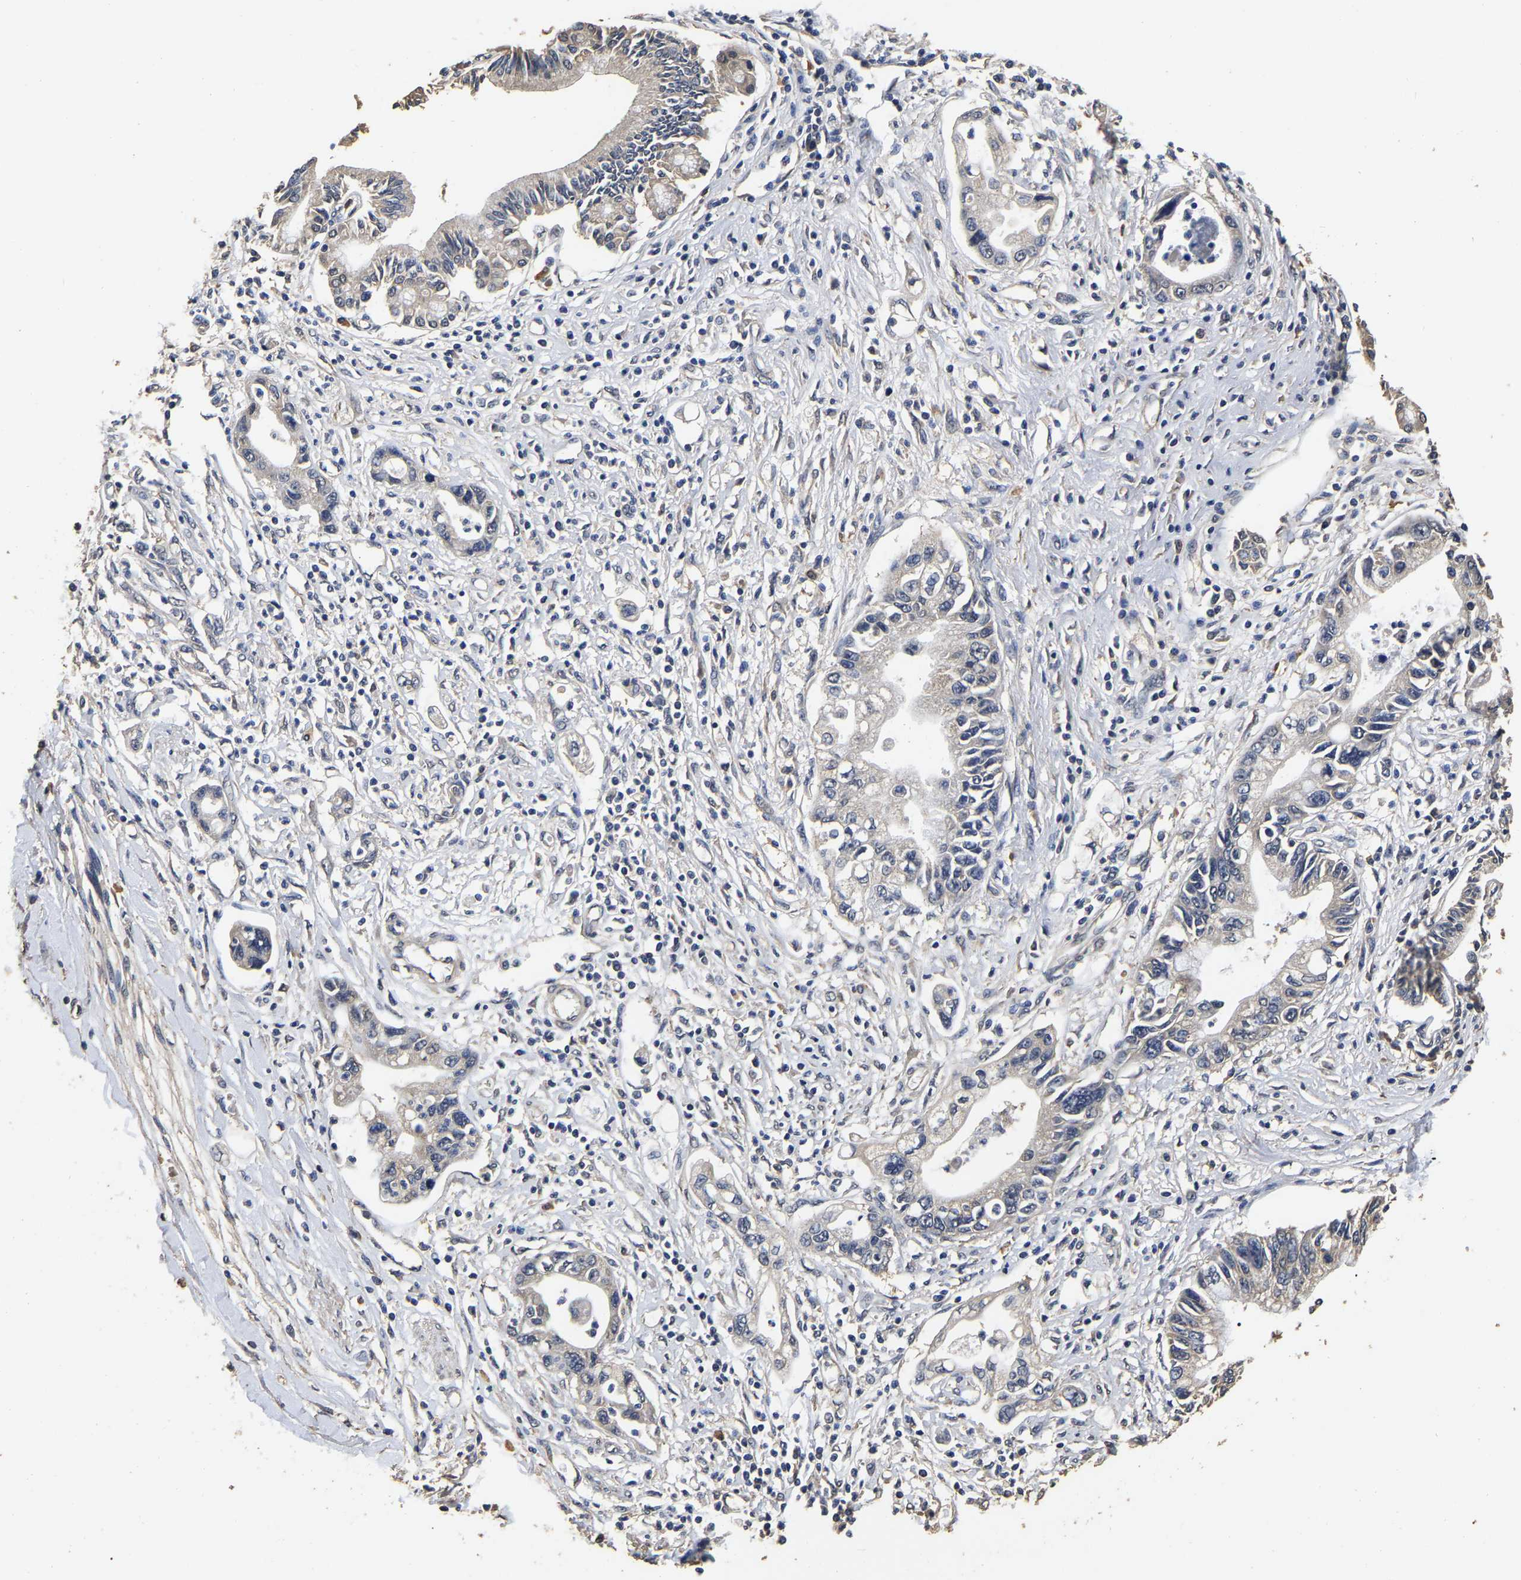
{"staining": {"intensity": "negative", "quantity": "none", "location": "none"}, "tissue": "pancreatic cancer", "cell_type": "Tumor cells", "image_type": "cancer", "snomed": [{"axis": "morphology", "description": "Adenocarcinoma, NOS"}, {"axis": "topography", "description": "Pancreas"}], "caption": "Tumor cells show no significant staining in pancreatic adenocarcinoma. (DAB (3,3'-diaminobenzidine) immunohistochemistry (IHC) with hematoxylin counter stain).", "gene": "STK32C", "patient": {"sex": "male", "age": 56}}